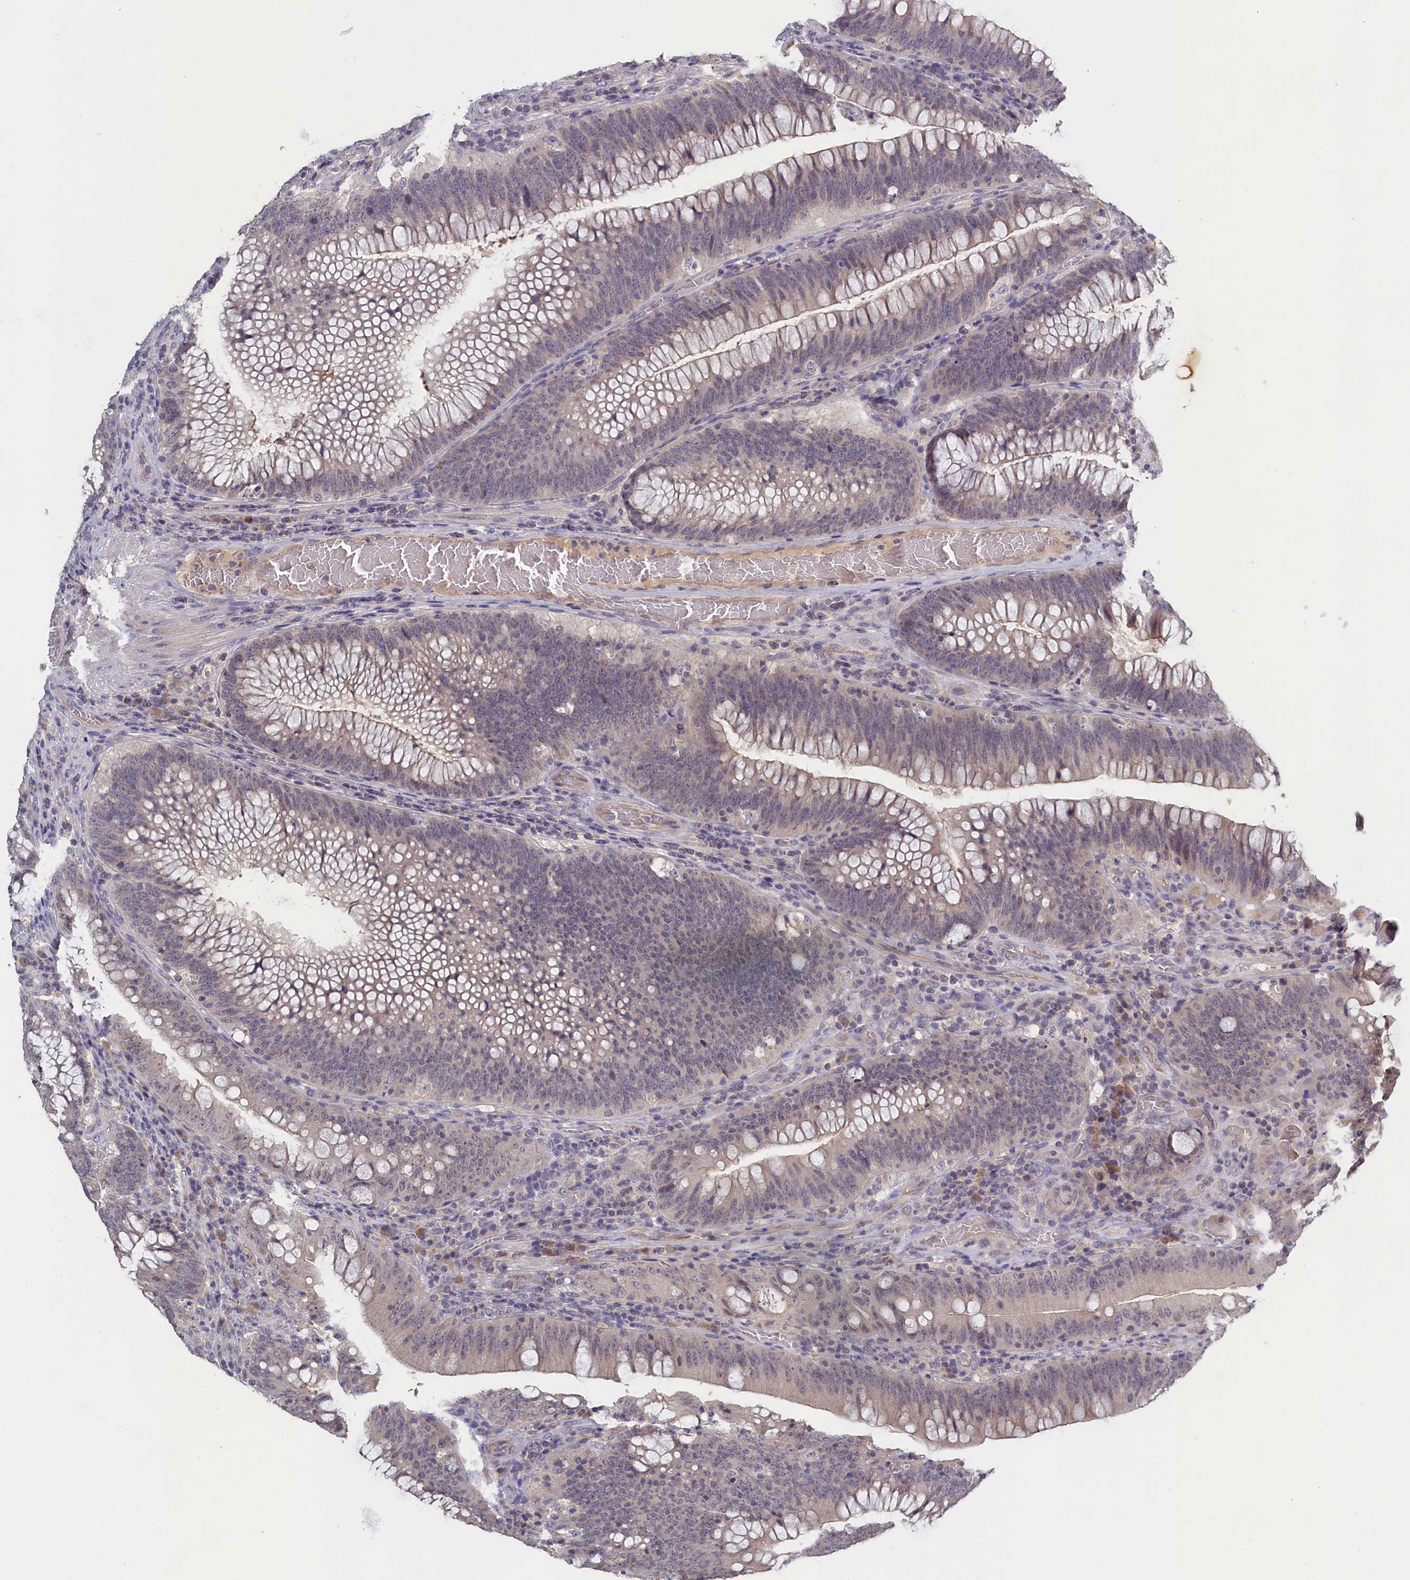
{"staining": {"intensity": "negative", "quantity": "none", "location": "none"}, "tissue": "colorectal cancer", "cell_type": "Tumor cells", "image_type": "cancer", "snomed": [{"axis": "morphology", "description": "Normal tissue, NOS"}, {"axis": "topography", "description": "Colon"}], "caption": "An image of colorectal cancer stained for a protein shows no brown staining in tumor cells.", "gene": "CELF5", "patient": {"sex": "female", "age": 82}}